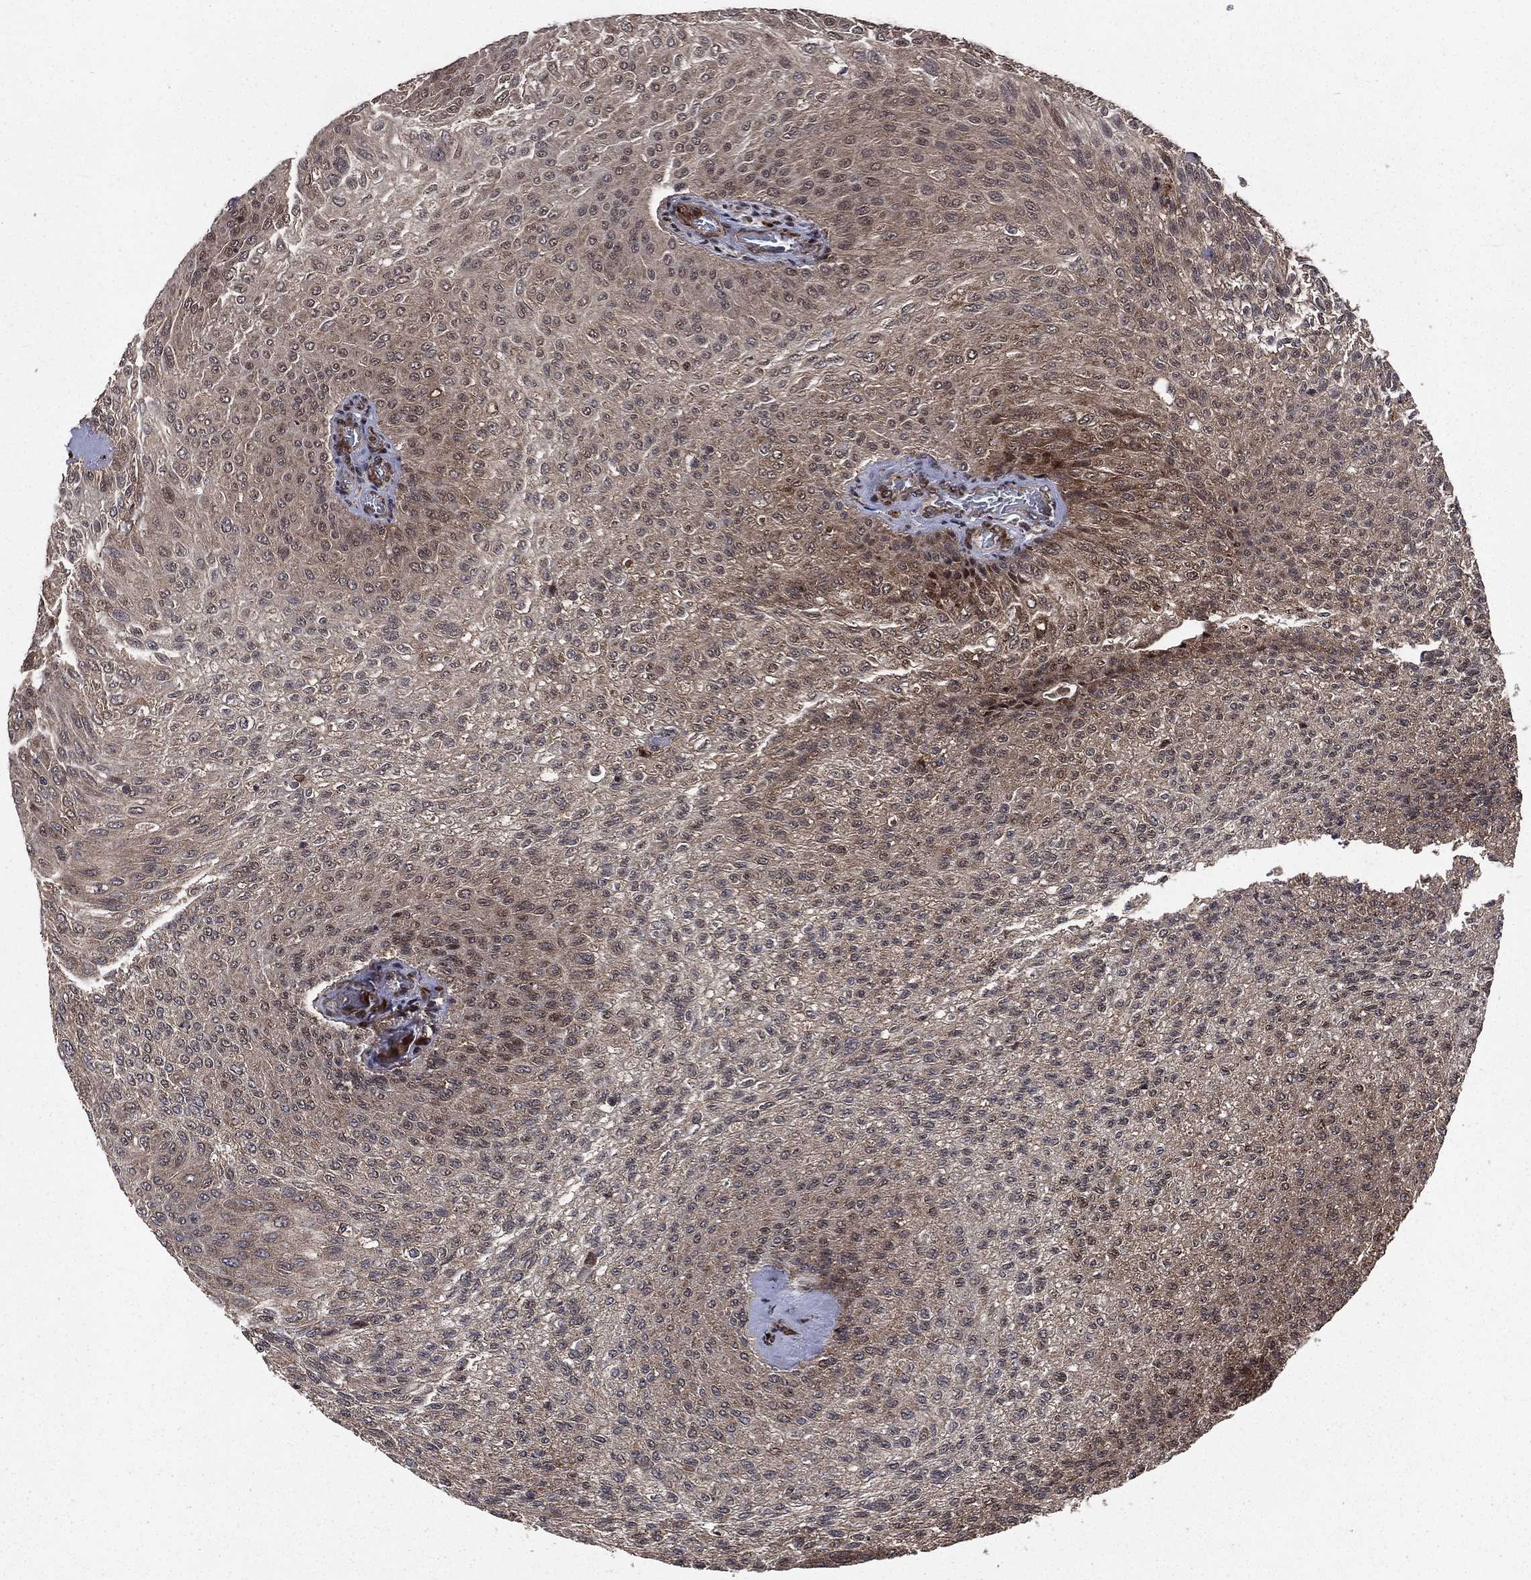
{"staining": {"intensity": "weak", "quantity": "<25%", "location": "cytoplasmic/membranous,nuclear"}, "tissue": "urothelial cancer", "cell_type": "Tumor cells", "image_type": "cancer", "snomed": [{"axis": "morphology", "description": "Urothelial carcinoma, Low grade"}, {"axis": "topography", "description": "Ureter, NOS"}, {"axis": "topography", "description": "Urinary bladder"}], "caption": "Photomicrograph shows no significant protein staining in tumor cells of urothelial cancer.", "gene": "LENG8", "patient": {"sex": "male", "age": 78}}